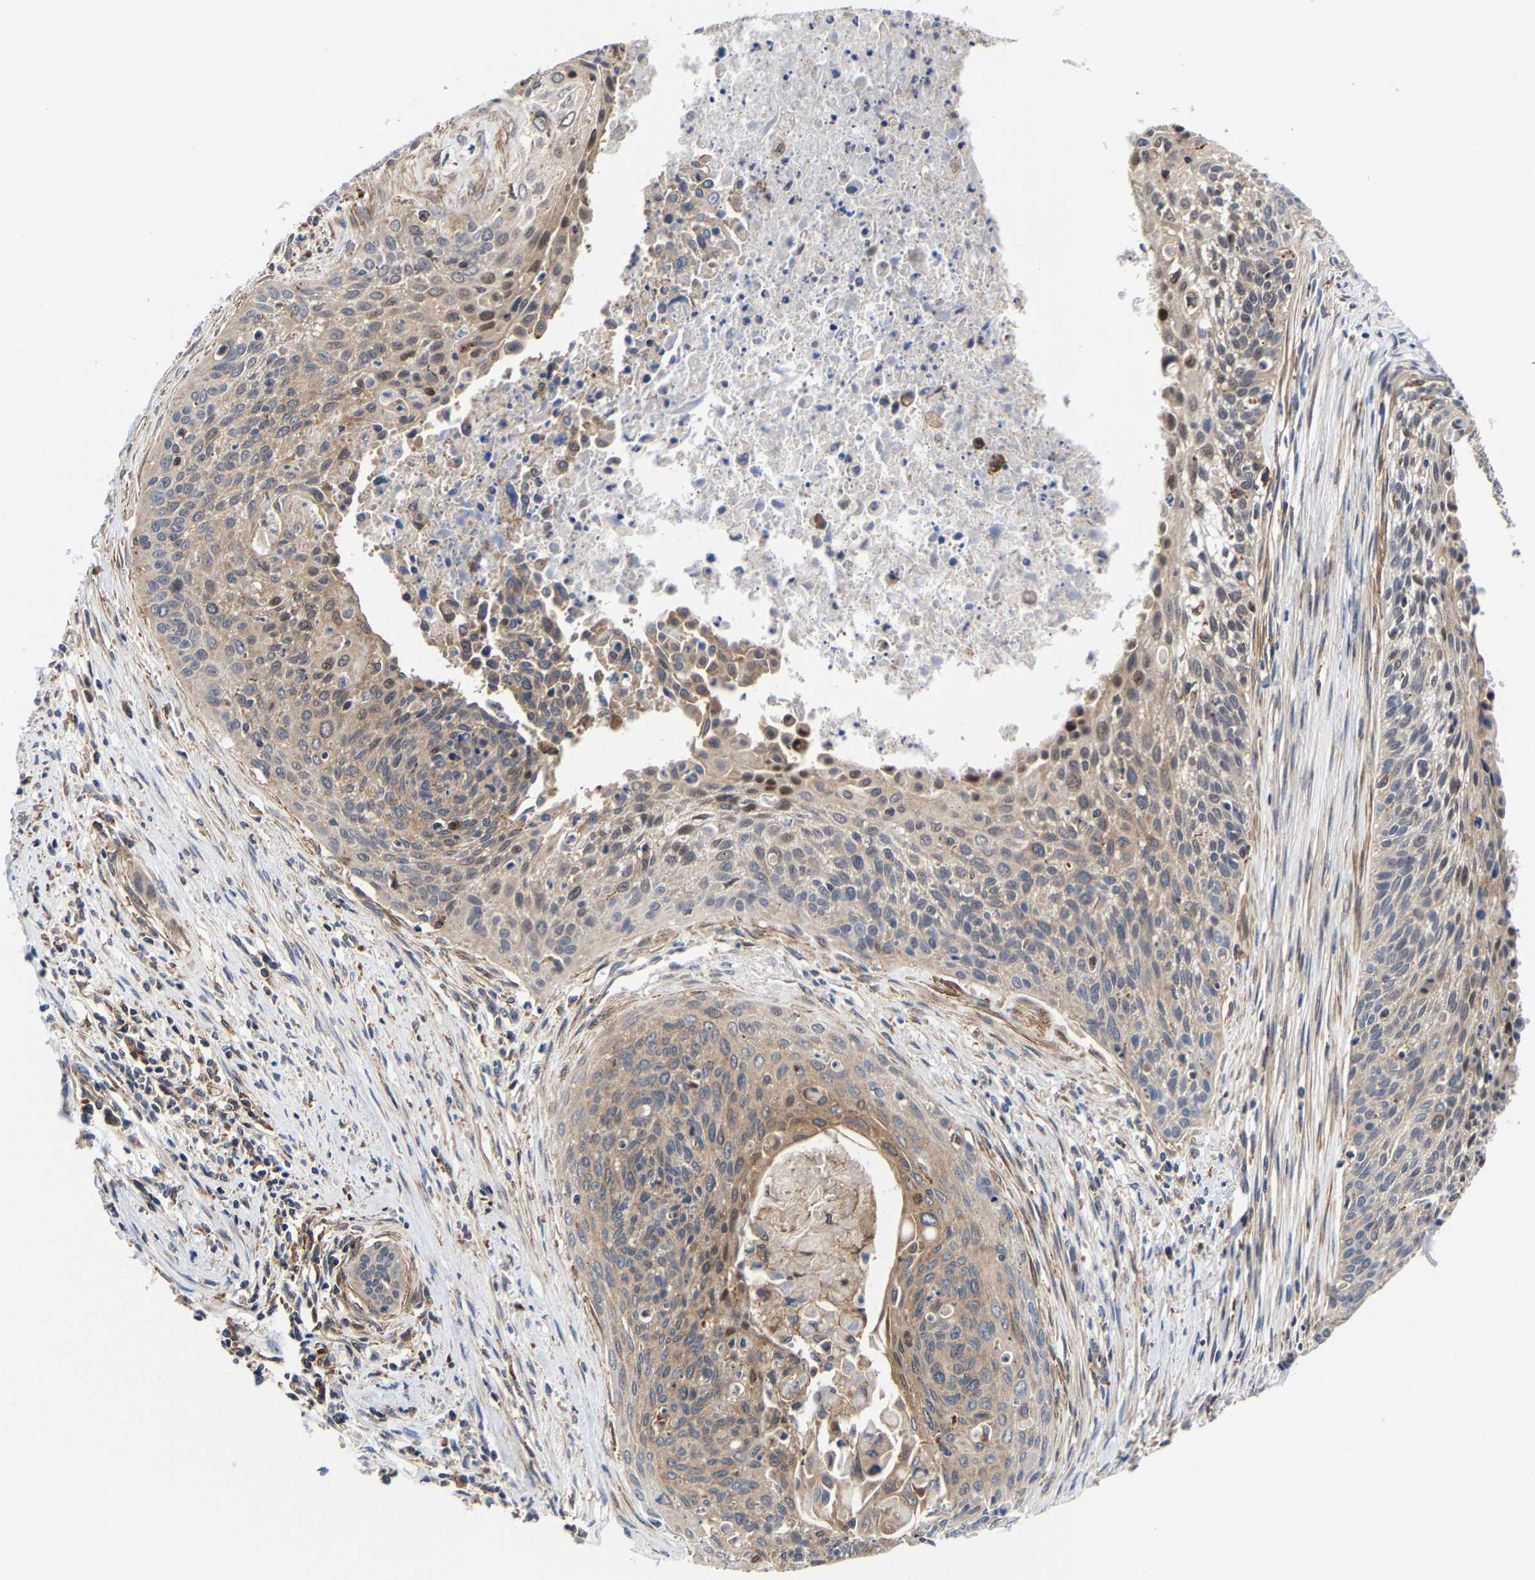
{"staining": {"intensity": "moderate", "quantity": ">75%", "location": "cytoplasmic/membranous"}, "tissue": "cervical cancer", "cell_type": "Tumor cells", "image_type": "cancer", "snomed": [{"axis": "morphology", "description": "Squamous cell carcinoma, NOS"}, {"axis": "topography", "description": "Cervix"}], "caption": "High-power microscopy captured an IHC histopathology image of cervical cancer, revealing moderate cytoplasmic/membranous expression in approximately >75% of tumor cells.", "gene": "PFKFB3", "patient": {"sex": "female", "age": 55}}